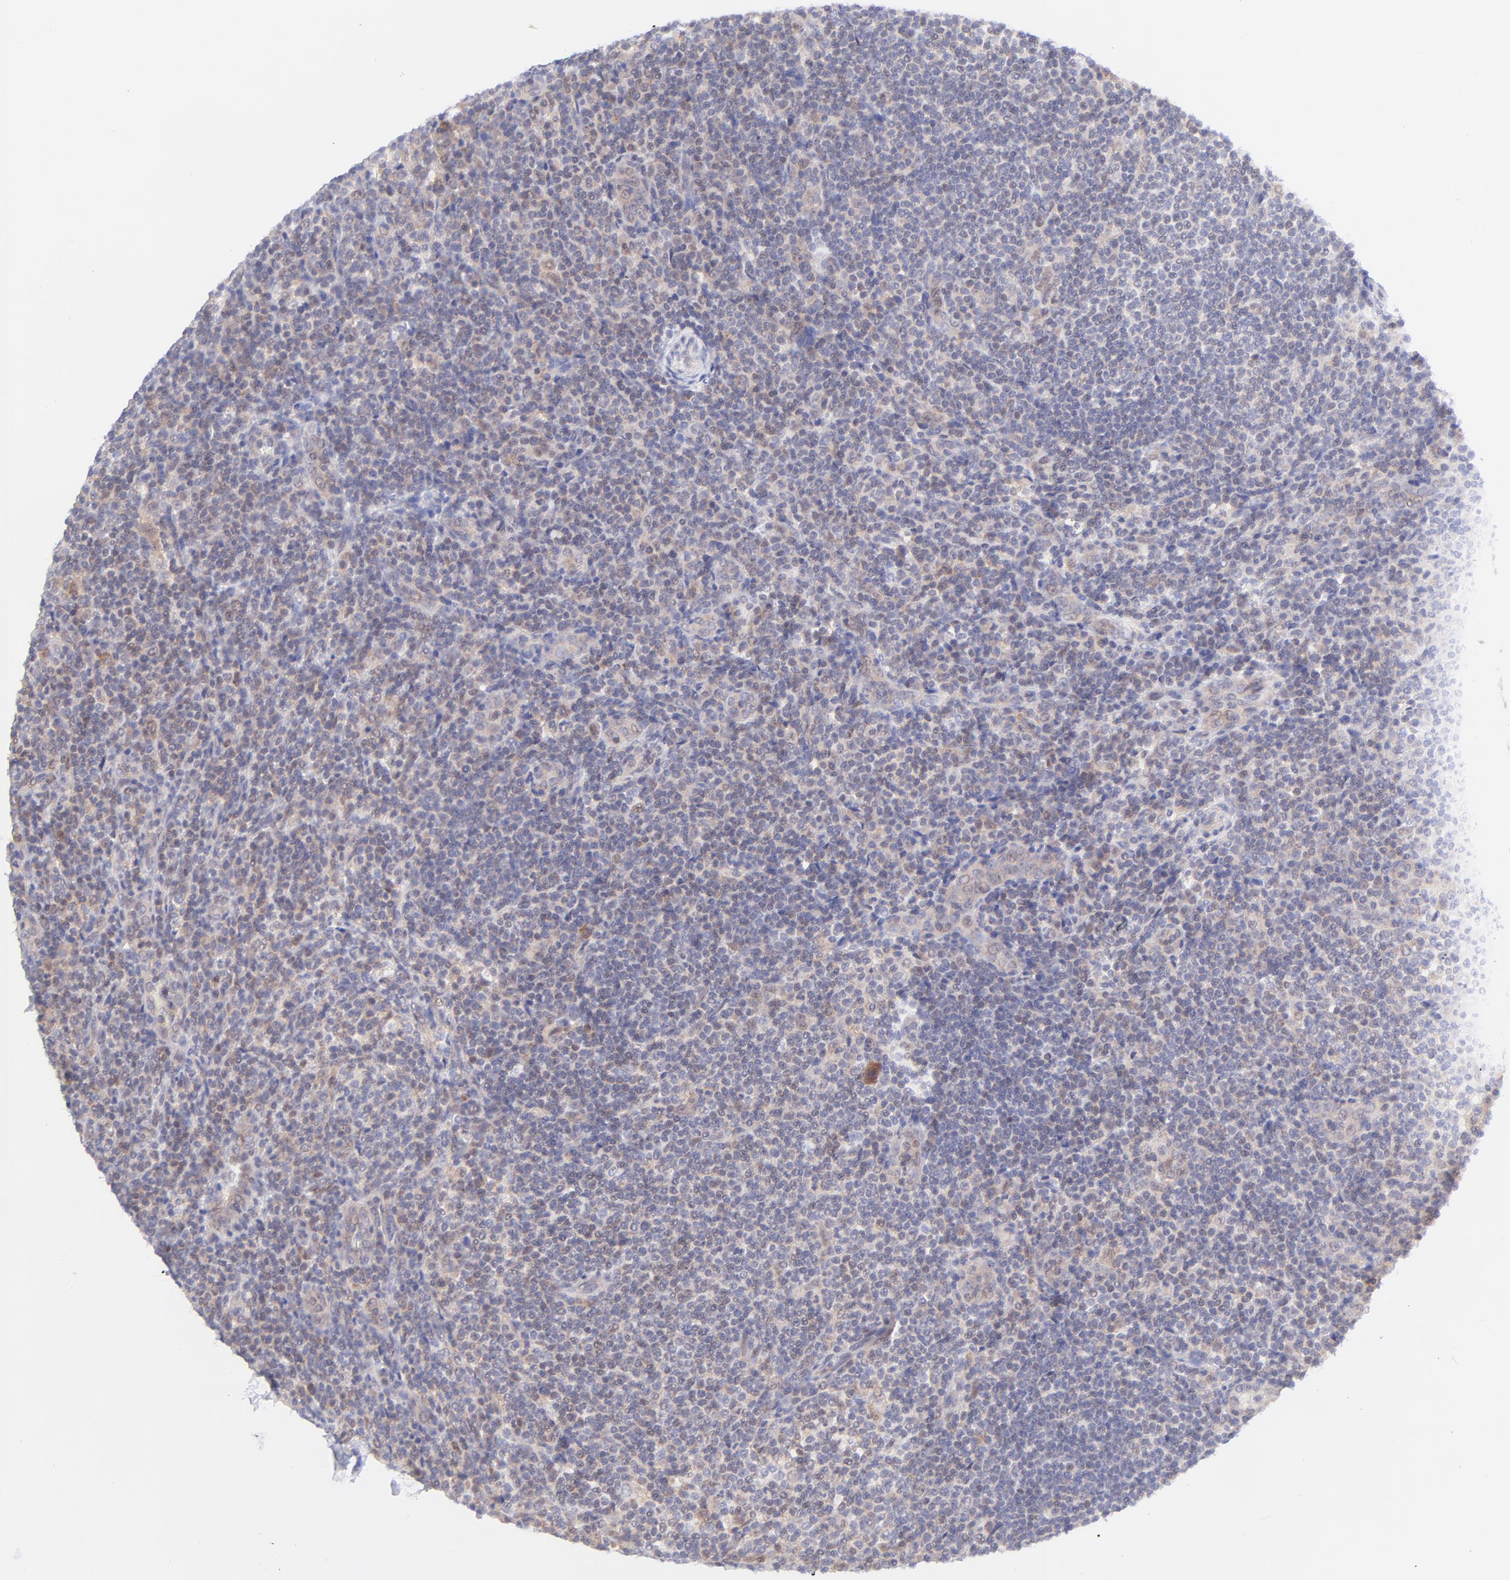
{"staining": {"intensity": "negative", "quantity": "none", "location": "none"}, "tissue": "lymphoma", "cell_type": "Tumor cells", "image_type": "cancer", "snomed": [{"axis": "morphology", "description": "Malignant lymphoma, non-Hodgkin's type, Low grade"}, {"axis": "topography", "description": "Lymph node"}], "caption": "DAB (3,3'-diaminobenzidine) immunohistochemical staining of human low-grade malignant lymphoma, non-Hodgkin's type displays no significant staining in tumor cells.", "gene": "PBDC1", "patient": {"sex": "female", "age": 76}}